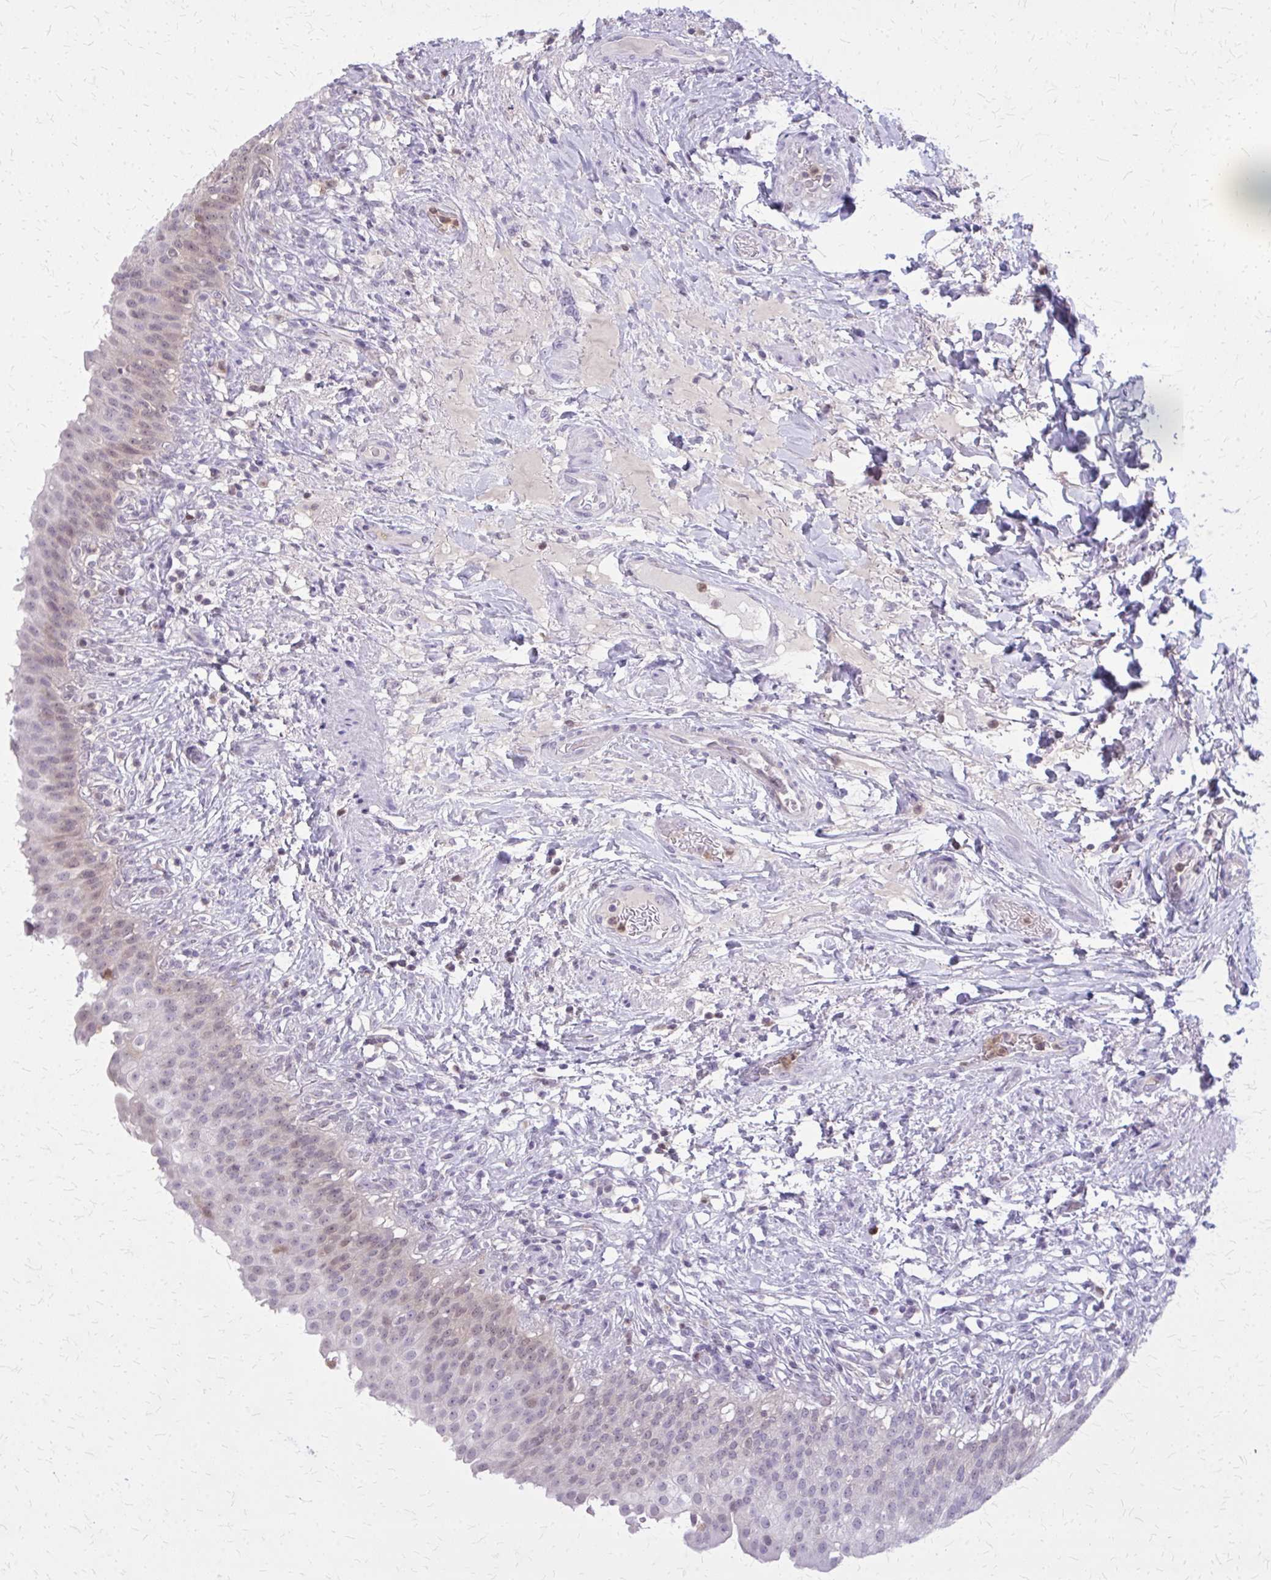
{"staining": {"intensity": "negative", "quantity": "none", "location": "none"}, "tissue": "urinary bladder", "cell_type": "Urothelial cells", "image_type": "normal", "snomed": [{"axis": "morphology", "description": "Normal tissue, NOS"}, {"axis": "topography", "description": "Urinary bladder"}, {"axis": "topography", "description": "Peripheral nerve tissue"}], "caption": "The image exhibits no staining of urothelial cells in normal urinary bladder.", "gene": "GLRX", "patient": {"sex": "female", "age": 60}}